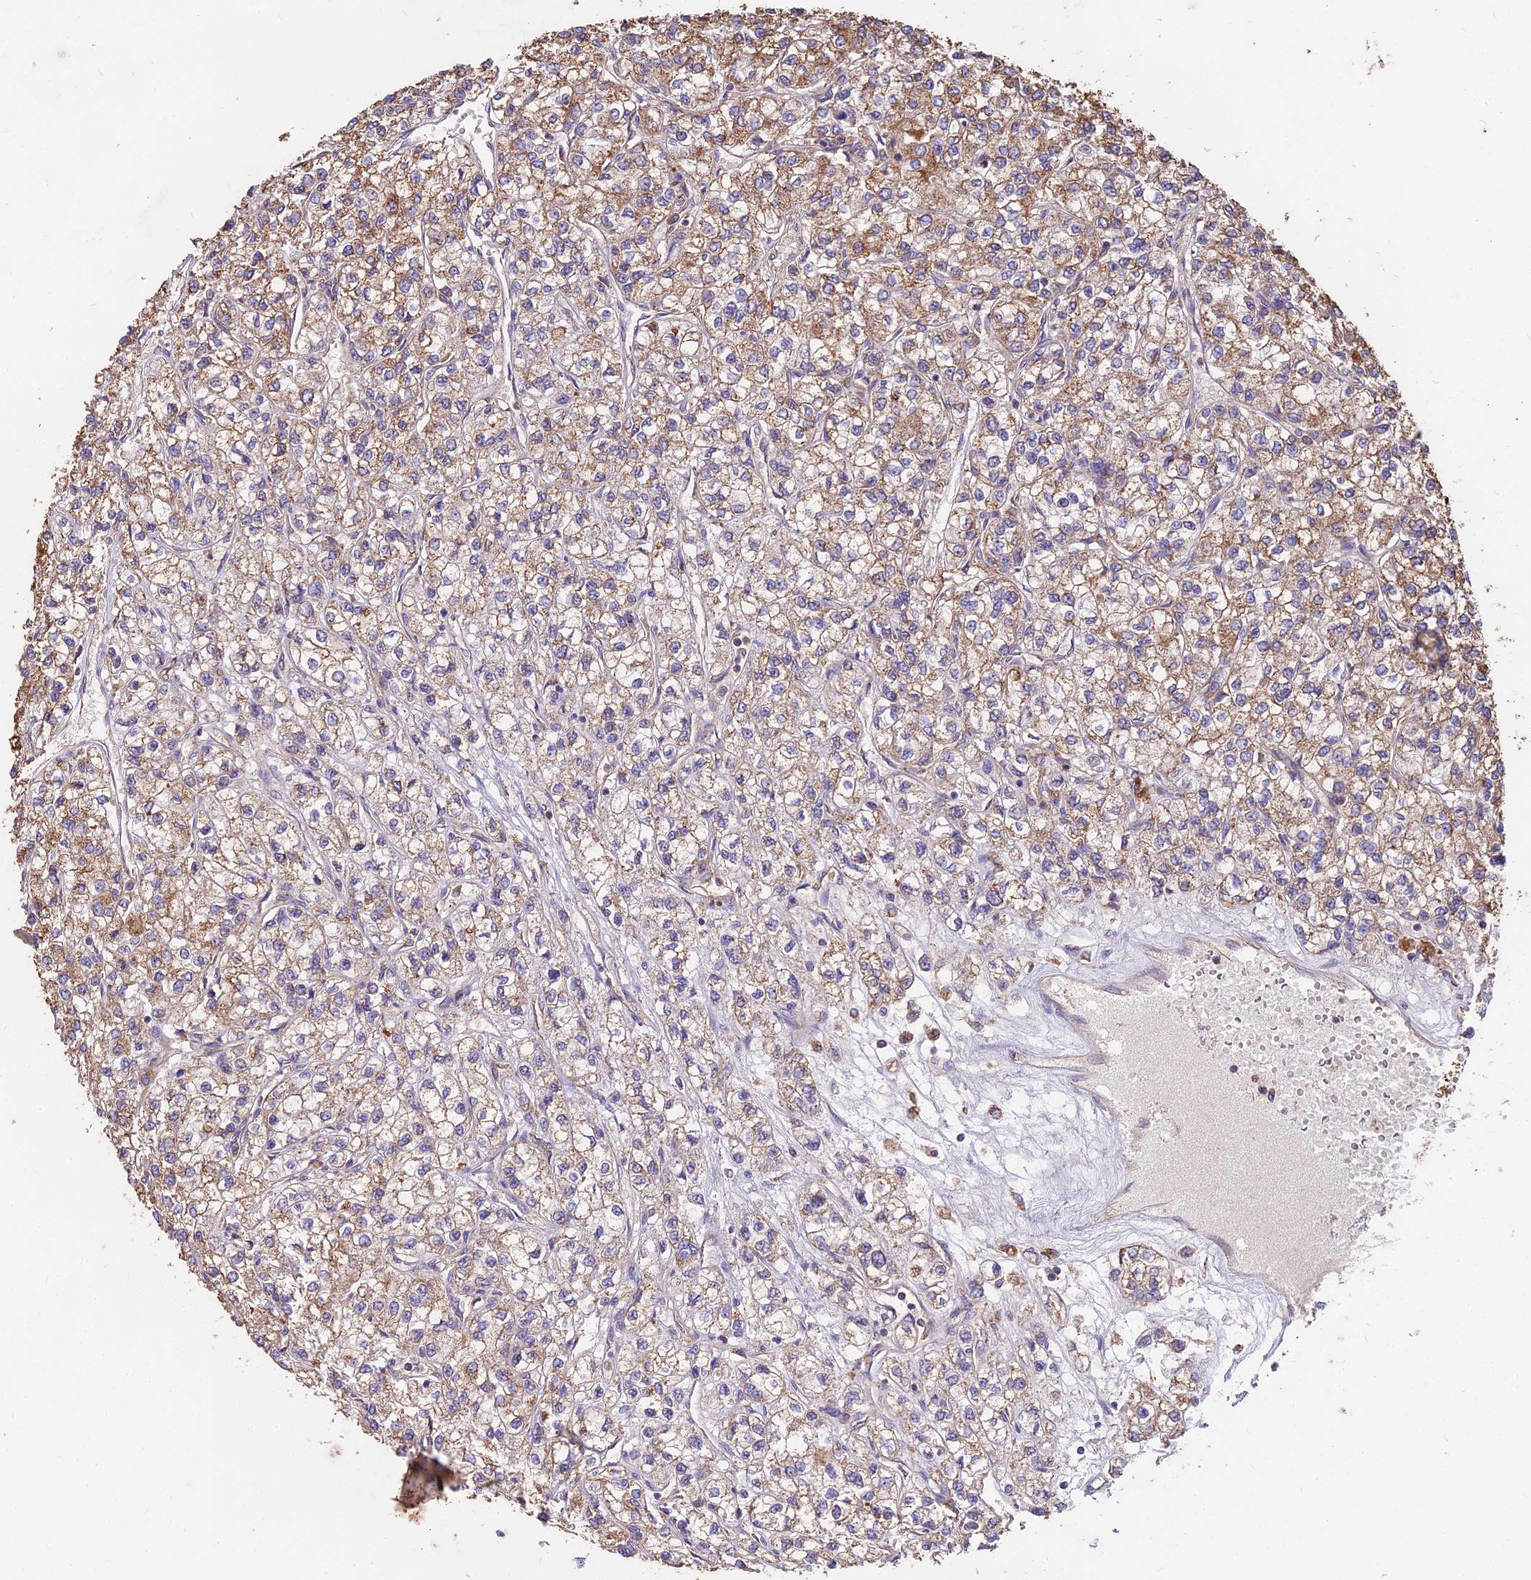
{"staining": {"intensity": "moderate", "quantity": ">75%", "location": "cytoplasmic/membranous"}, "tissue": "renal cancer", "cell_type": "Tumor cells", "image_type": "cancer", "snomed": [{"axis": "morphology", "description": "Adenocarcinoma, NOS"}, {"axis": "topography", "description": "Kidney"}], "caption": "DAB immunohistochemical staining of human renal cancer (adenocarcinoma) shows moderate cytoplasmic/membranous protein staining in about >75% of tumor cells.", "gene": "CEMIP2", "patient": {"sex": "male", "age": 80}}